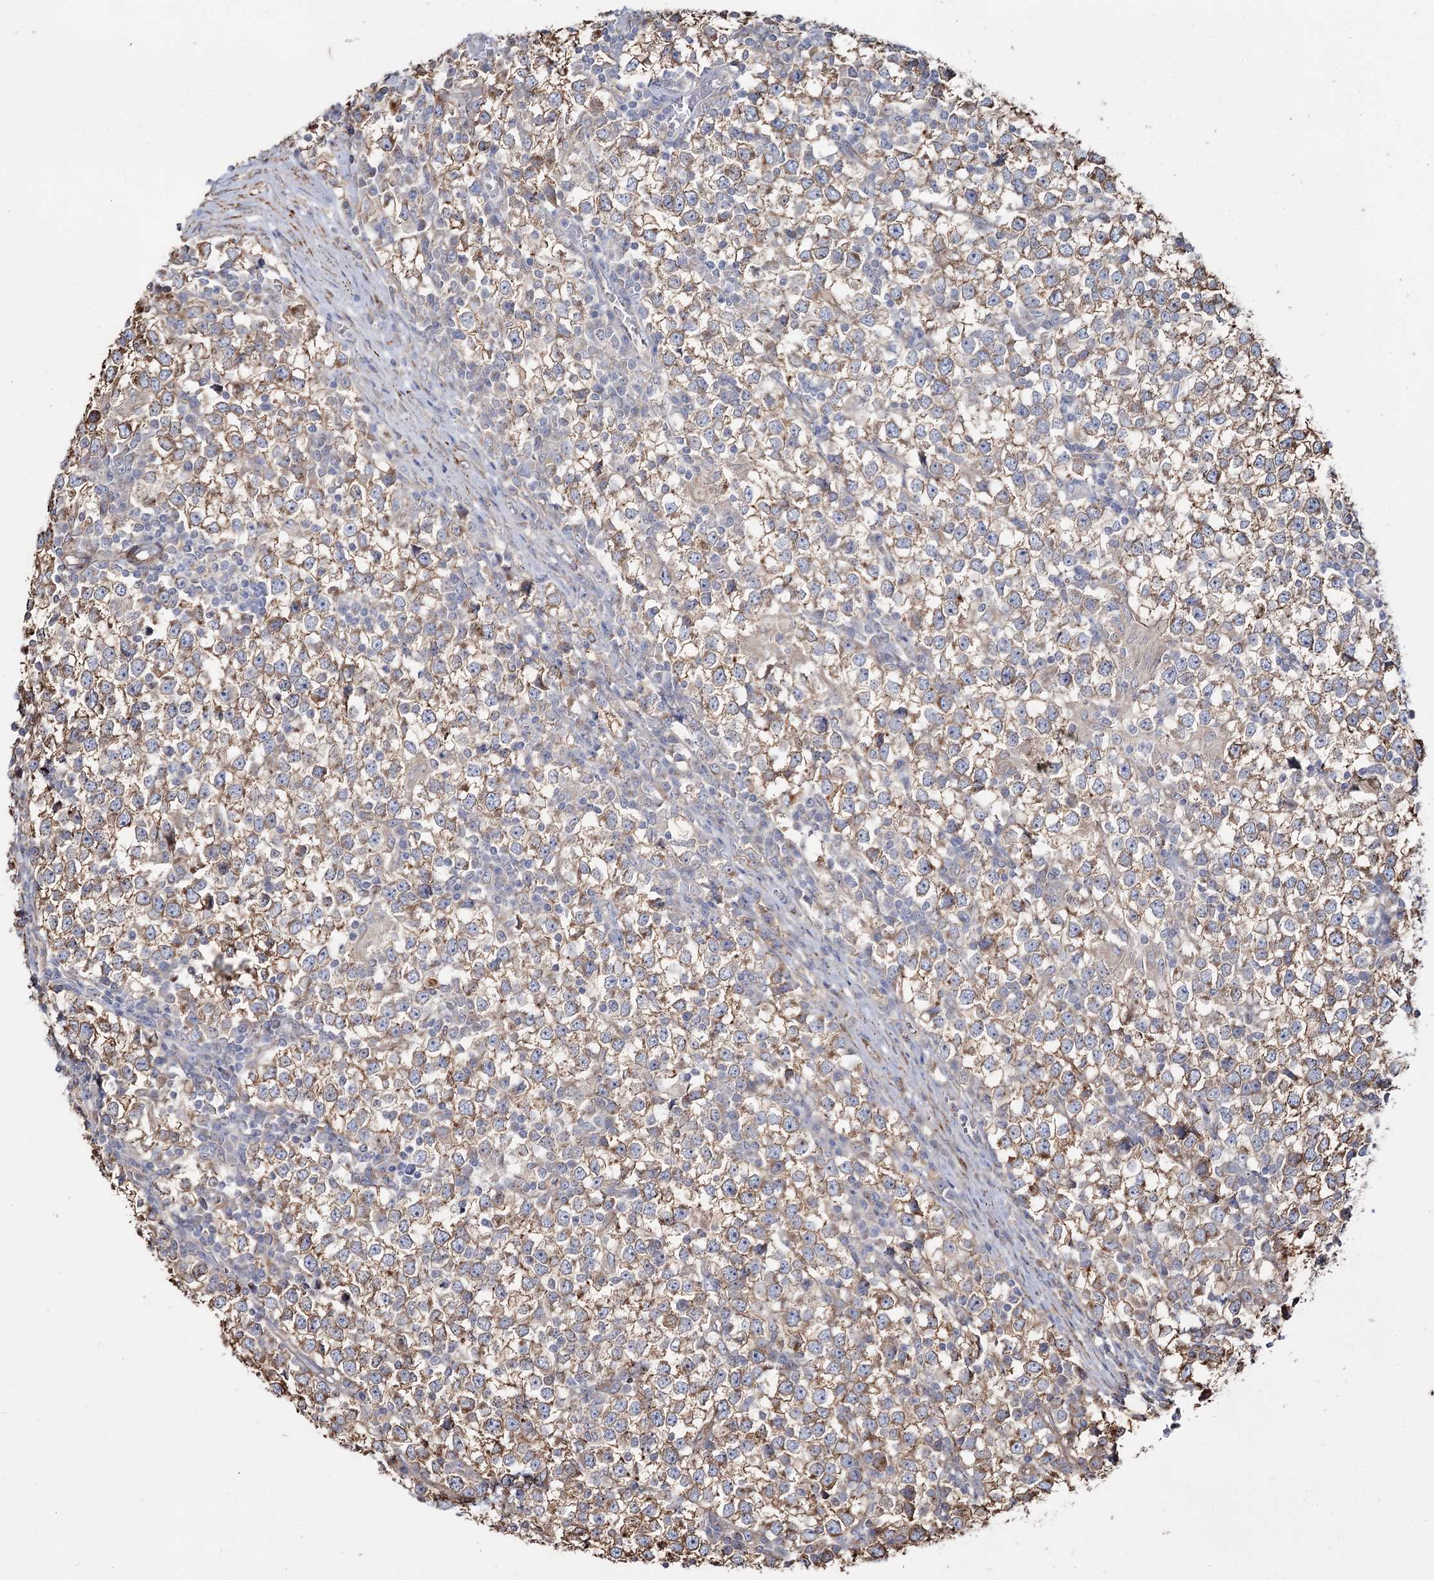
{"staining": {"intensity": "moderate", "quantity": ">75%", "location": "cytoplasmic/membranous"}, "tissue": "testis cancer", "cell_type": "Tumor cells", "image_type": "cancer", "snomed": [{"axis": "morphology", "description": "Seminoma, NOS"}, {"axis": "topography", "description": "Testis"}], "caption": "Human testis seminoma stained for a protein (brown) shows moderate cytoplasmic/membranous positive positivity in about >75% of tumor cells.", "gene": "SUMF1", "patient": {"sex": "male", "age": 65}}